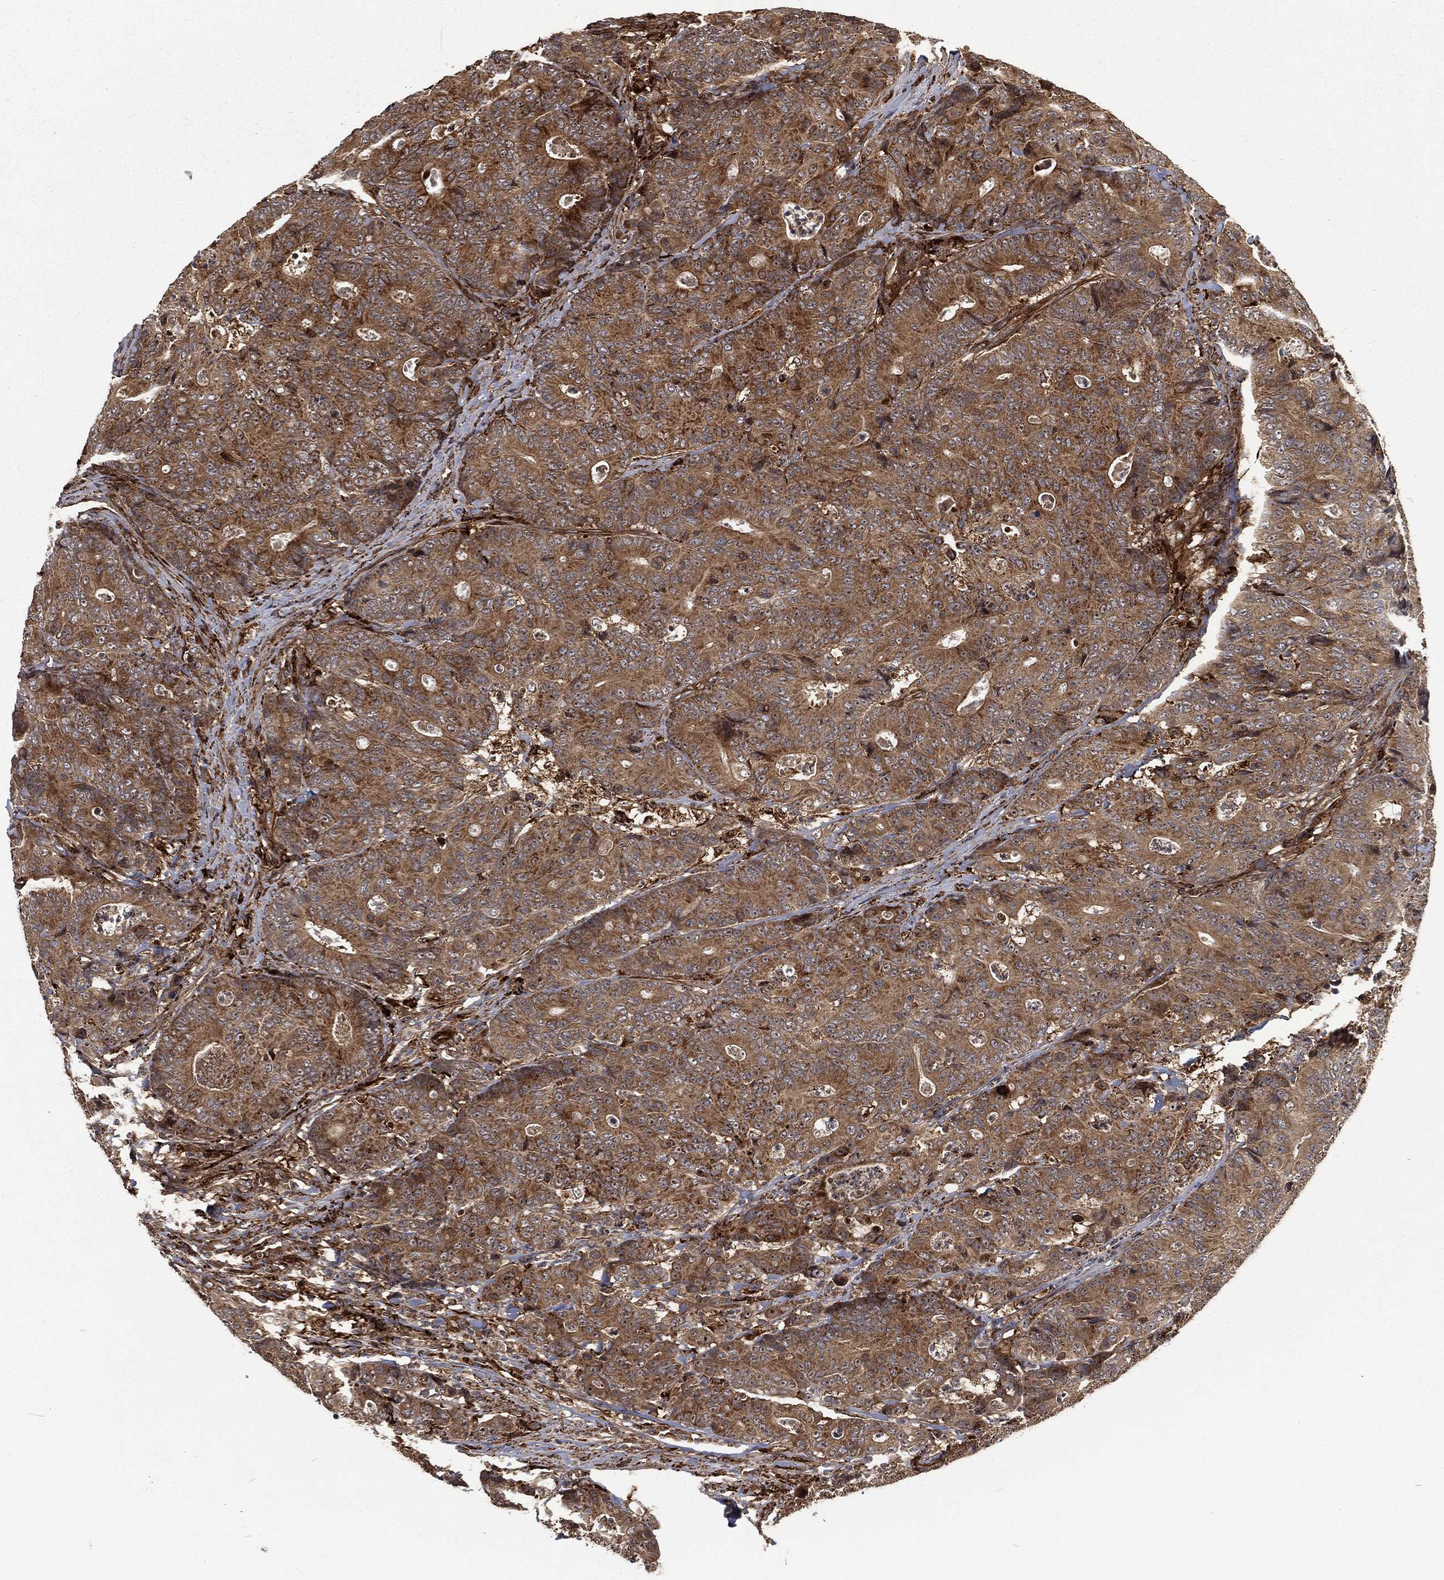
{"staining": {"intensity": "moderate", "quantity": ">75%", "location": "cytoplasmic/membranous"}, "tissue": "colorectal cancer", "cell_type": "Tumor cells", "image_type": "cancer", "snomed": [{"axis": "morphology", "description": "Adenocarcinoma, NOS"}, {"axis": "topography", "description": "Colon"}], "caption": "Brown immunohistochemical staining in colorectal cancer displays moderate cytoplasmic/membranous staining in approximately >75% of tumor cells.", "gene": "RFTN1", "patient": {"sex": "male", "age": 70}}